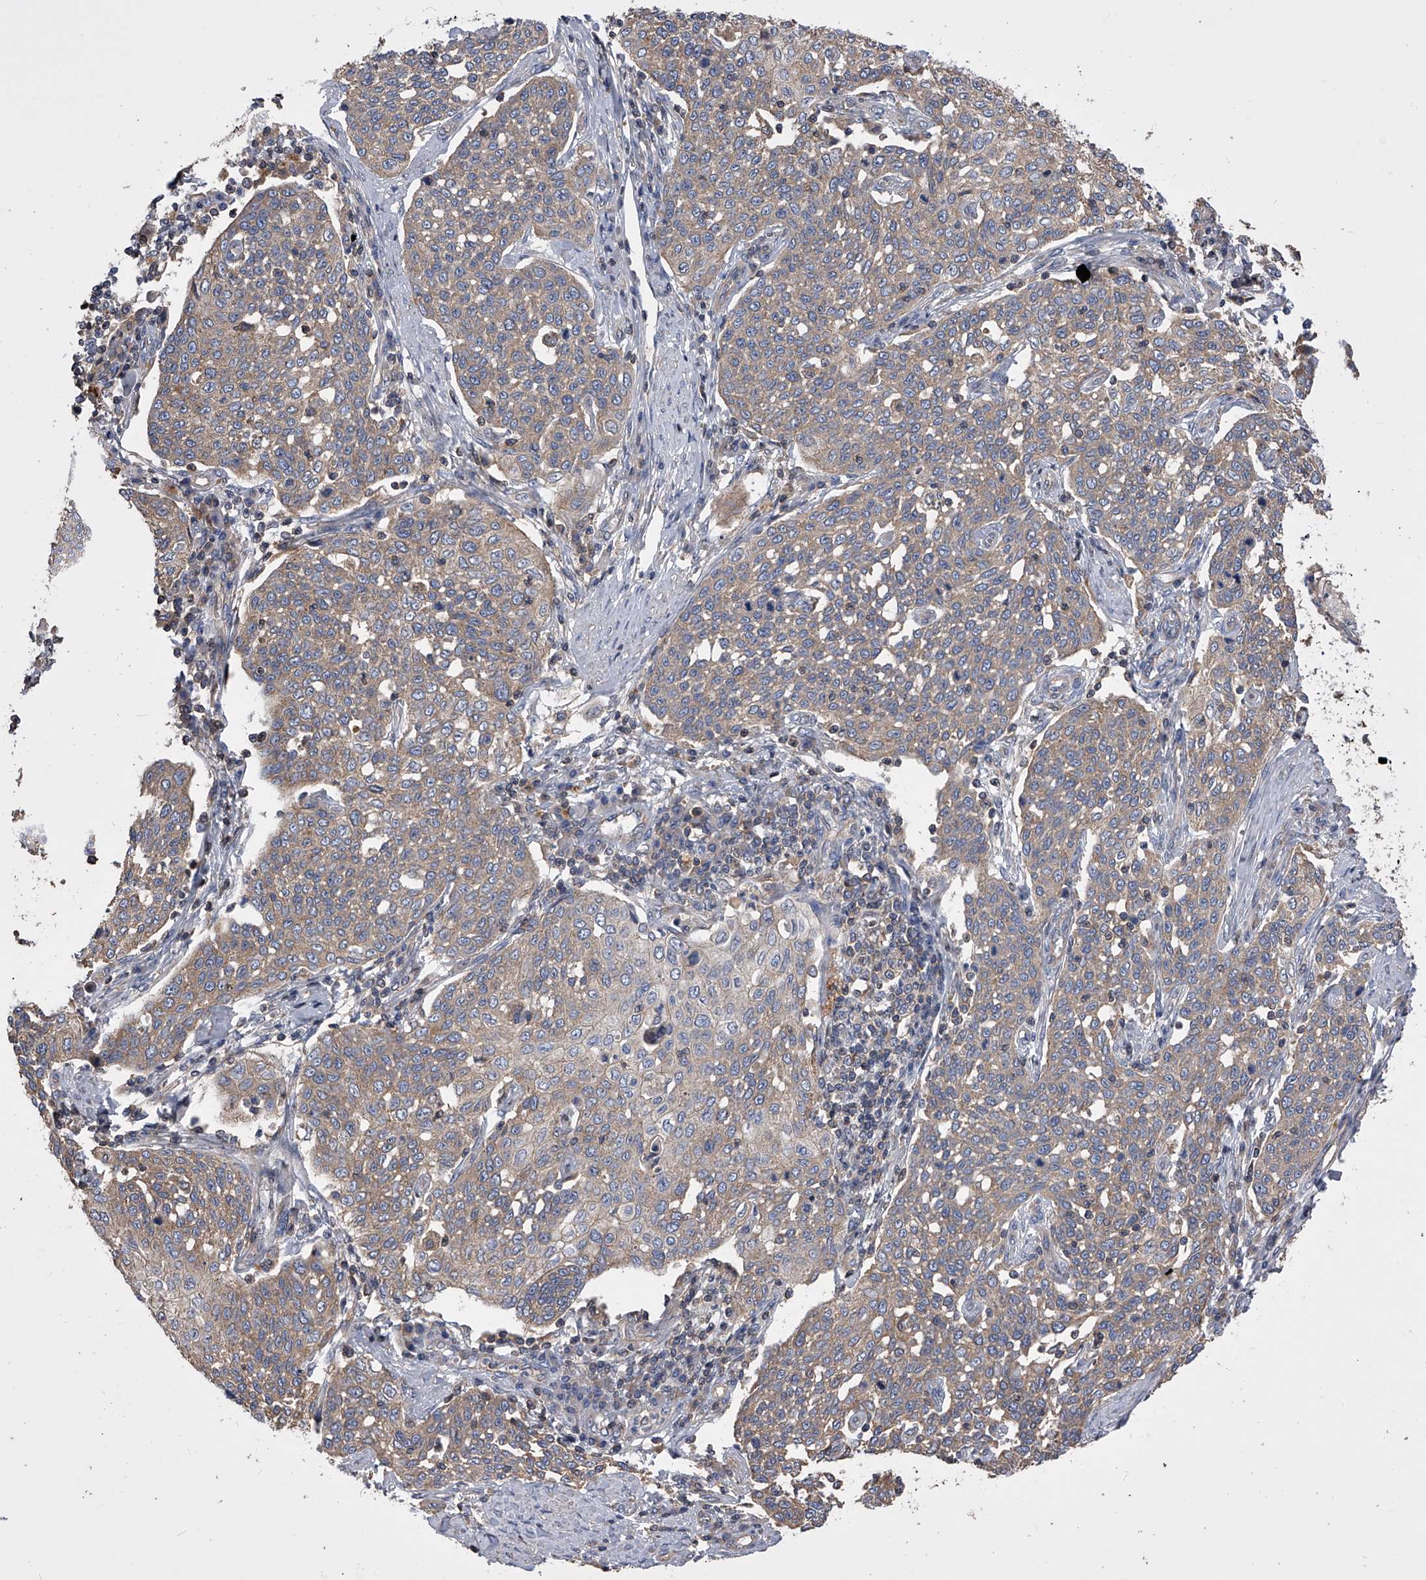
{"staining": {"intensity": "moderate", "quantity": ">75%", "location": "cytoplasmic/membranous"}, "tissue": "cervical cancer", "cell_type": "Tumor cells", "image_type": "cancer", "snomed": [{"axis": "morphology", "description": "Squamous cell carcinoma, NOS"}, {"axis": "topography", "description": "Cervix"}], "caption": "The photomicrograph demonstrates a brown stain indicating the presence of a protein in the cytoplasmic/membranous of tumor cells in cervical cancer (squamous cell carcinoma).", "gene": "CUL7", "patient": {"sex": "female", "age": 34}}